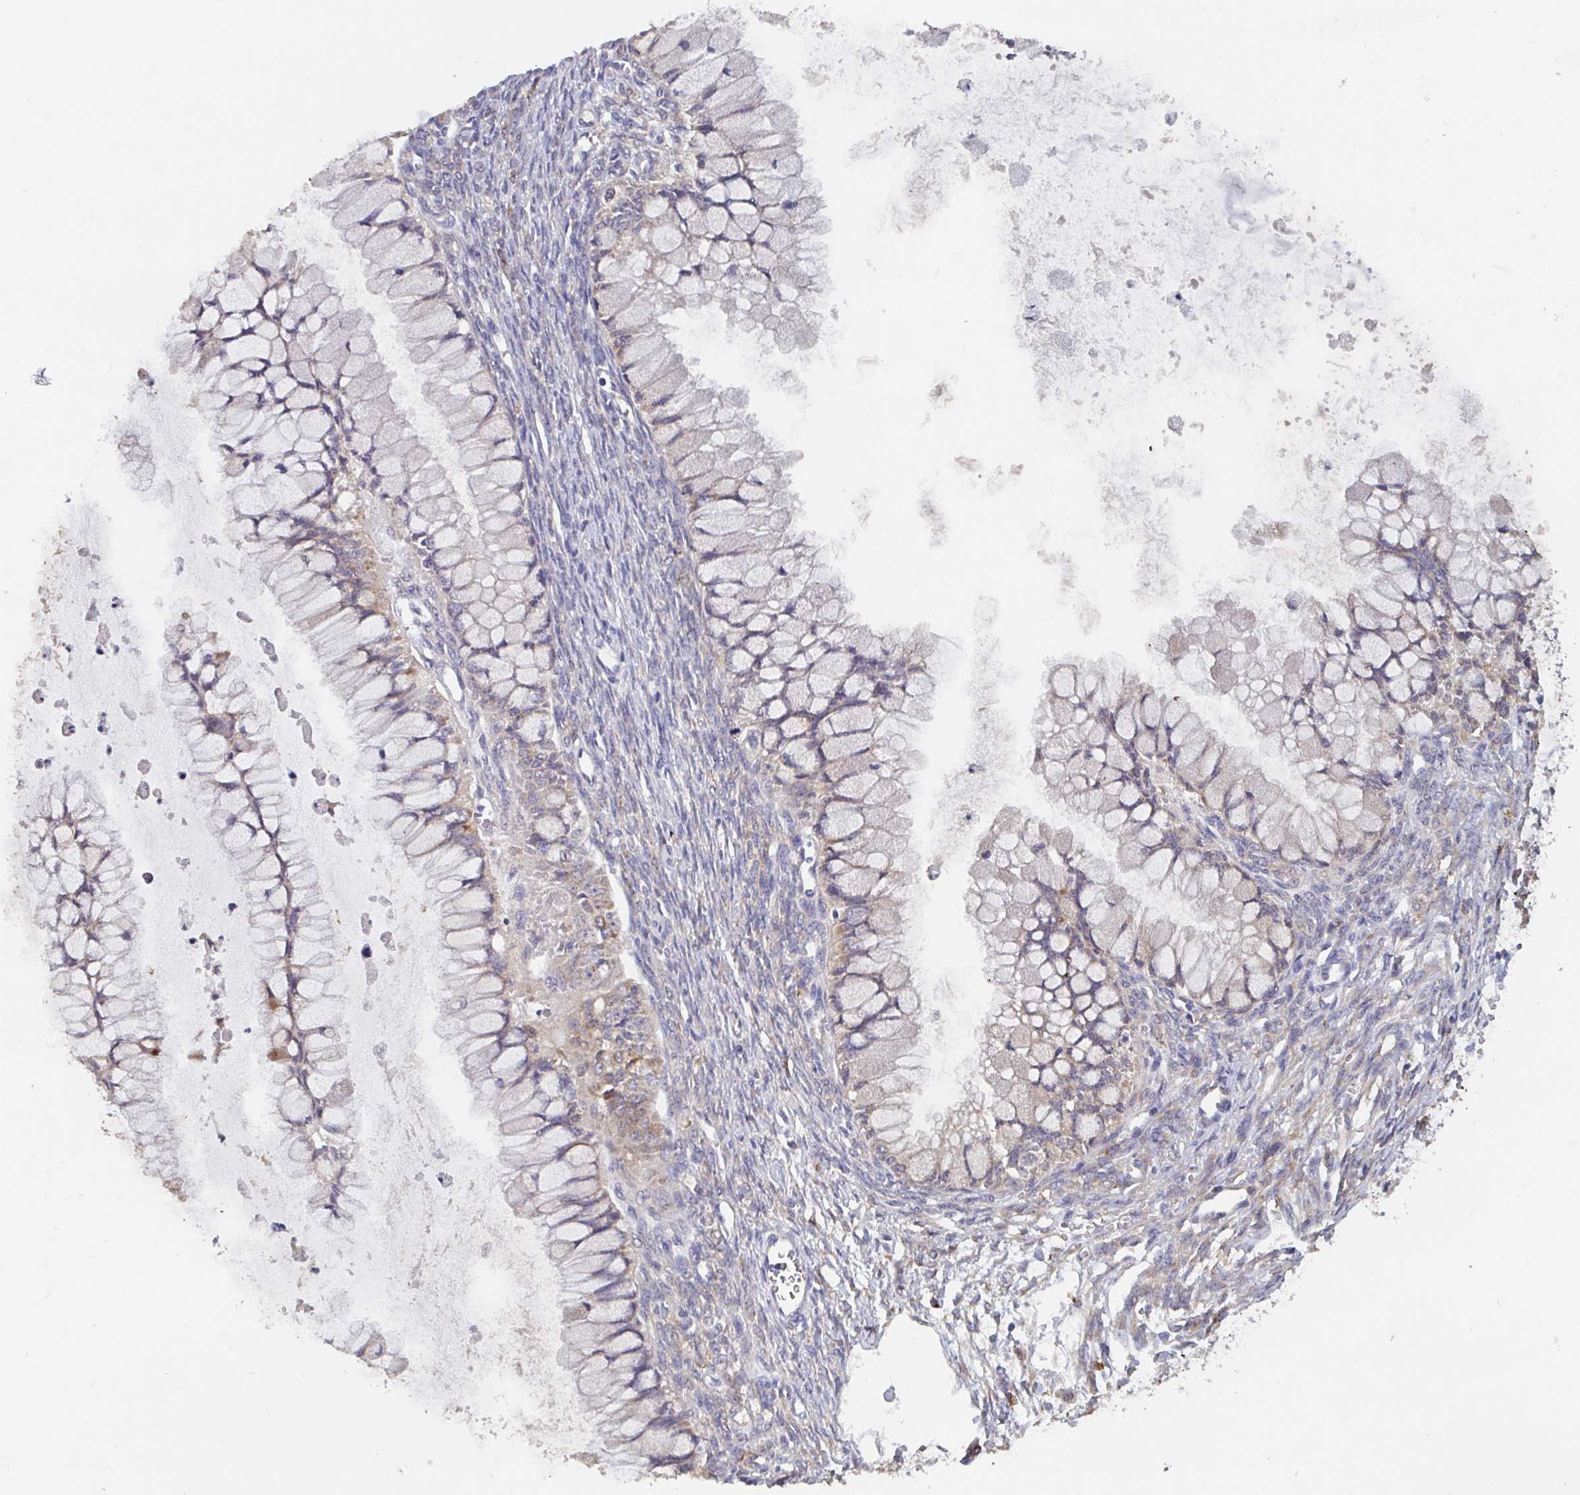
{"staining": {"intensity": "negative", "quantity": "none", "location": "none"}, "tissue": "ovarian cancer", "cell_type": "Tumor cells", "image_type": "cancer", "snomed": [{"axis": "morphology", "description": "Cystadenocarcinoma, mucinous, NOS"}, {"axis": "topography", "description": "Ovary"}], "caption": "Ovarian mucinous cystadenocarcinoma was stained to show a protein in brown. There is no significant expression in tumor cells. The staining was performed using DAB to visualize the protein expression in brown, while the nuclei were stained in blue with hematoxylin (Magnification: 20x).", "gene": "SNX8", "patient": {"sex": "female", "age": 34}}